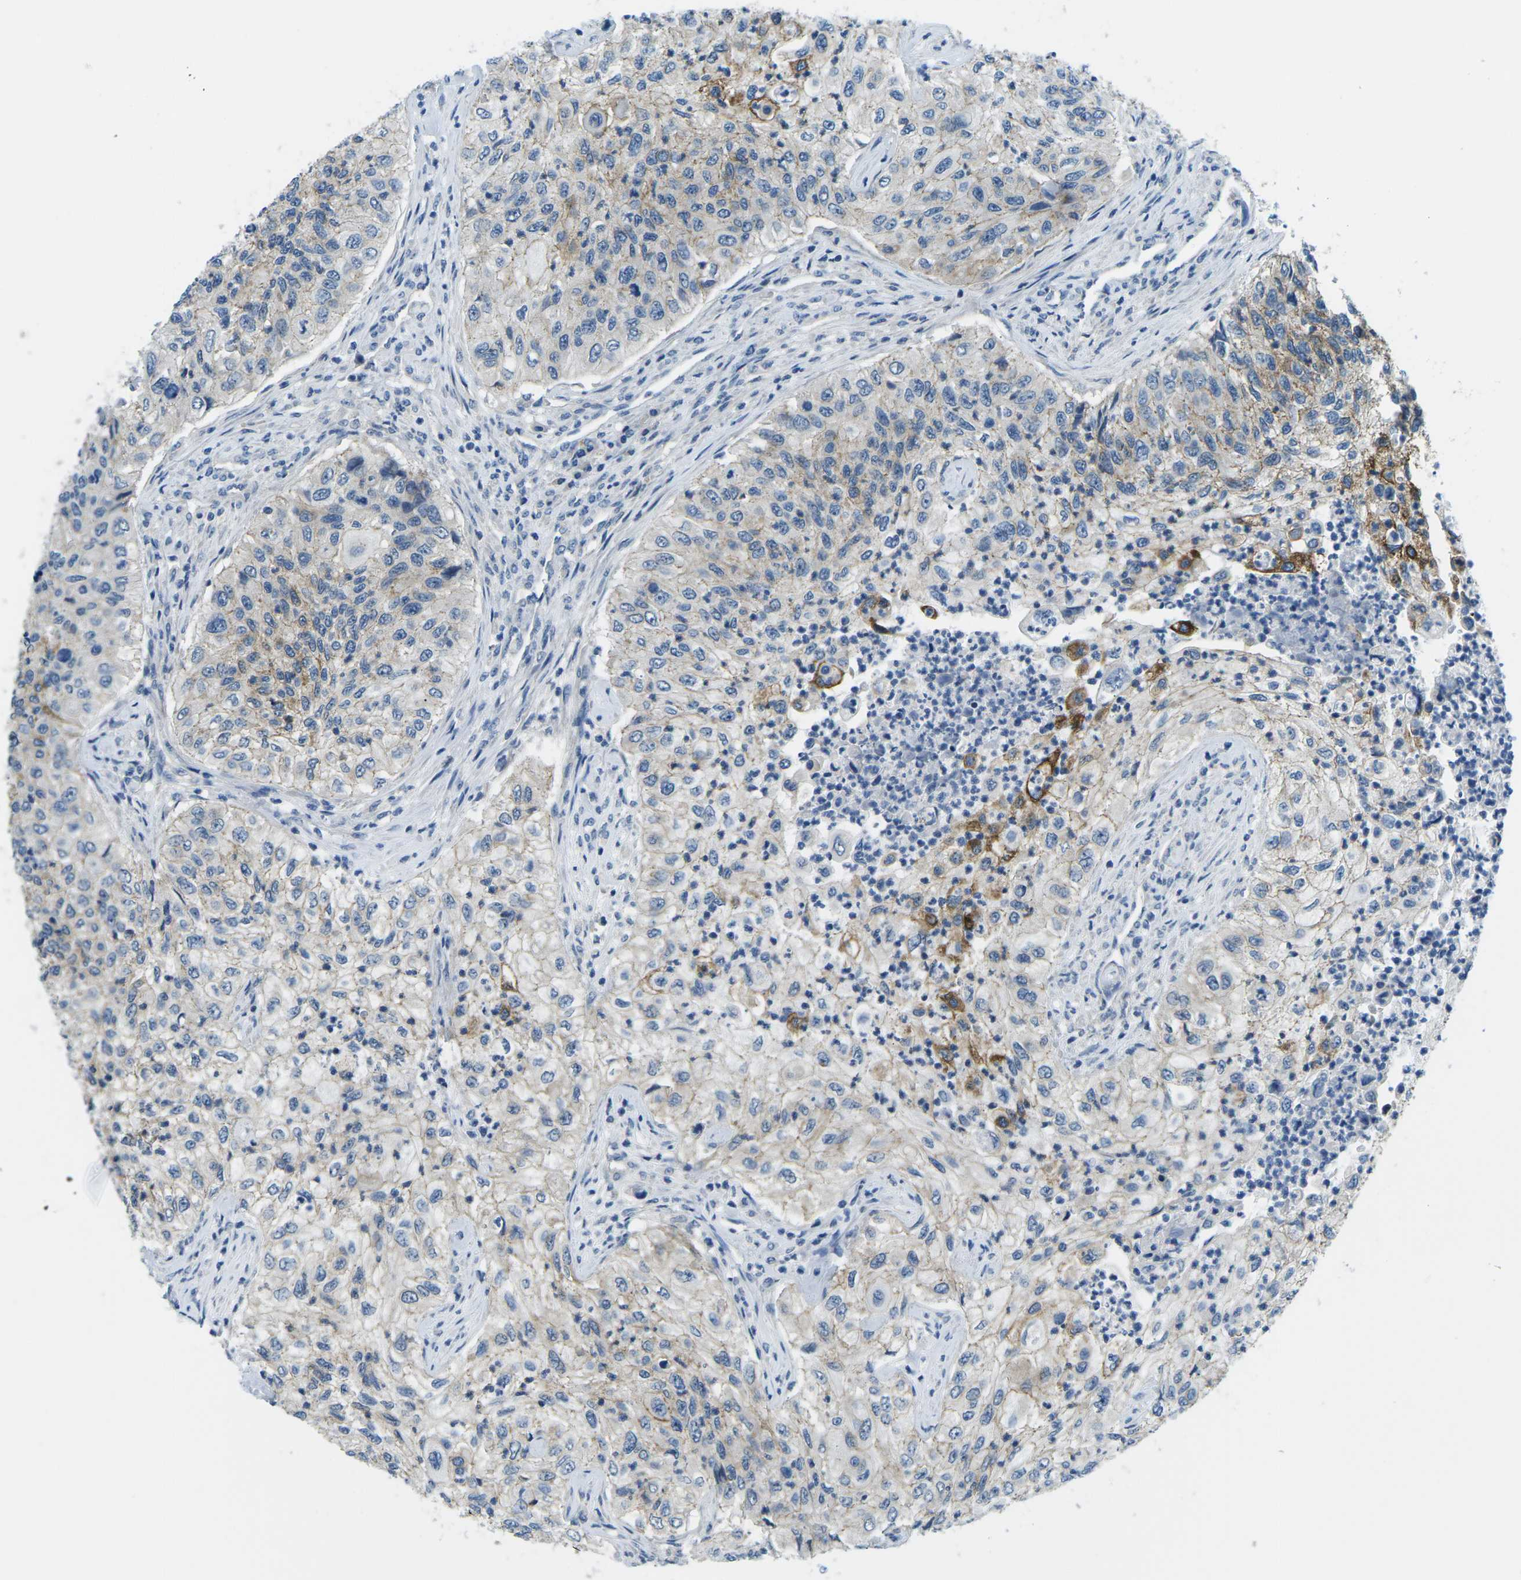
{"staining": {"intensity": "strong", "quantity": "<25%", "location": "cytoplasmic/membranous"}, "tissue": "urothelial cancer", "cell_type": "Tumor cells", "image_type": "cancer", "snomed": [{"axis": "morphology", "description": "Urothelial carcinoma, High grade"}, {"axis": "topography", "description": "Urinary bladder"}], "caption": "A medium amount of strong cytoplasmic/membranous expression is seen in approximately <25% of tumor cells in urothelial cancer tissue. Nuclei are stained in blue.", "gene": "CTNND1", "patient": {"sex": "female", "age": 60}}